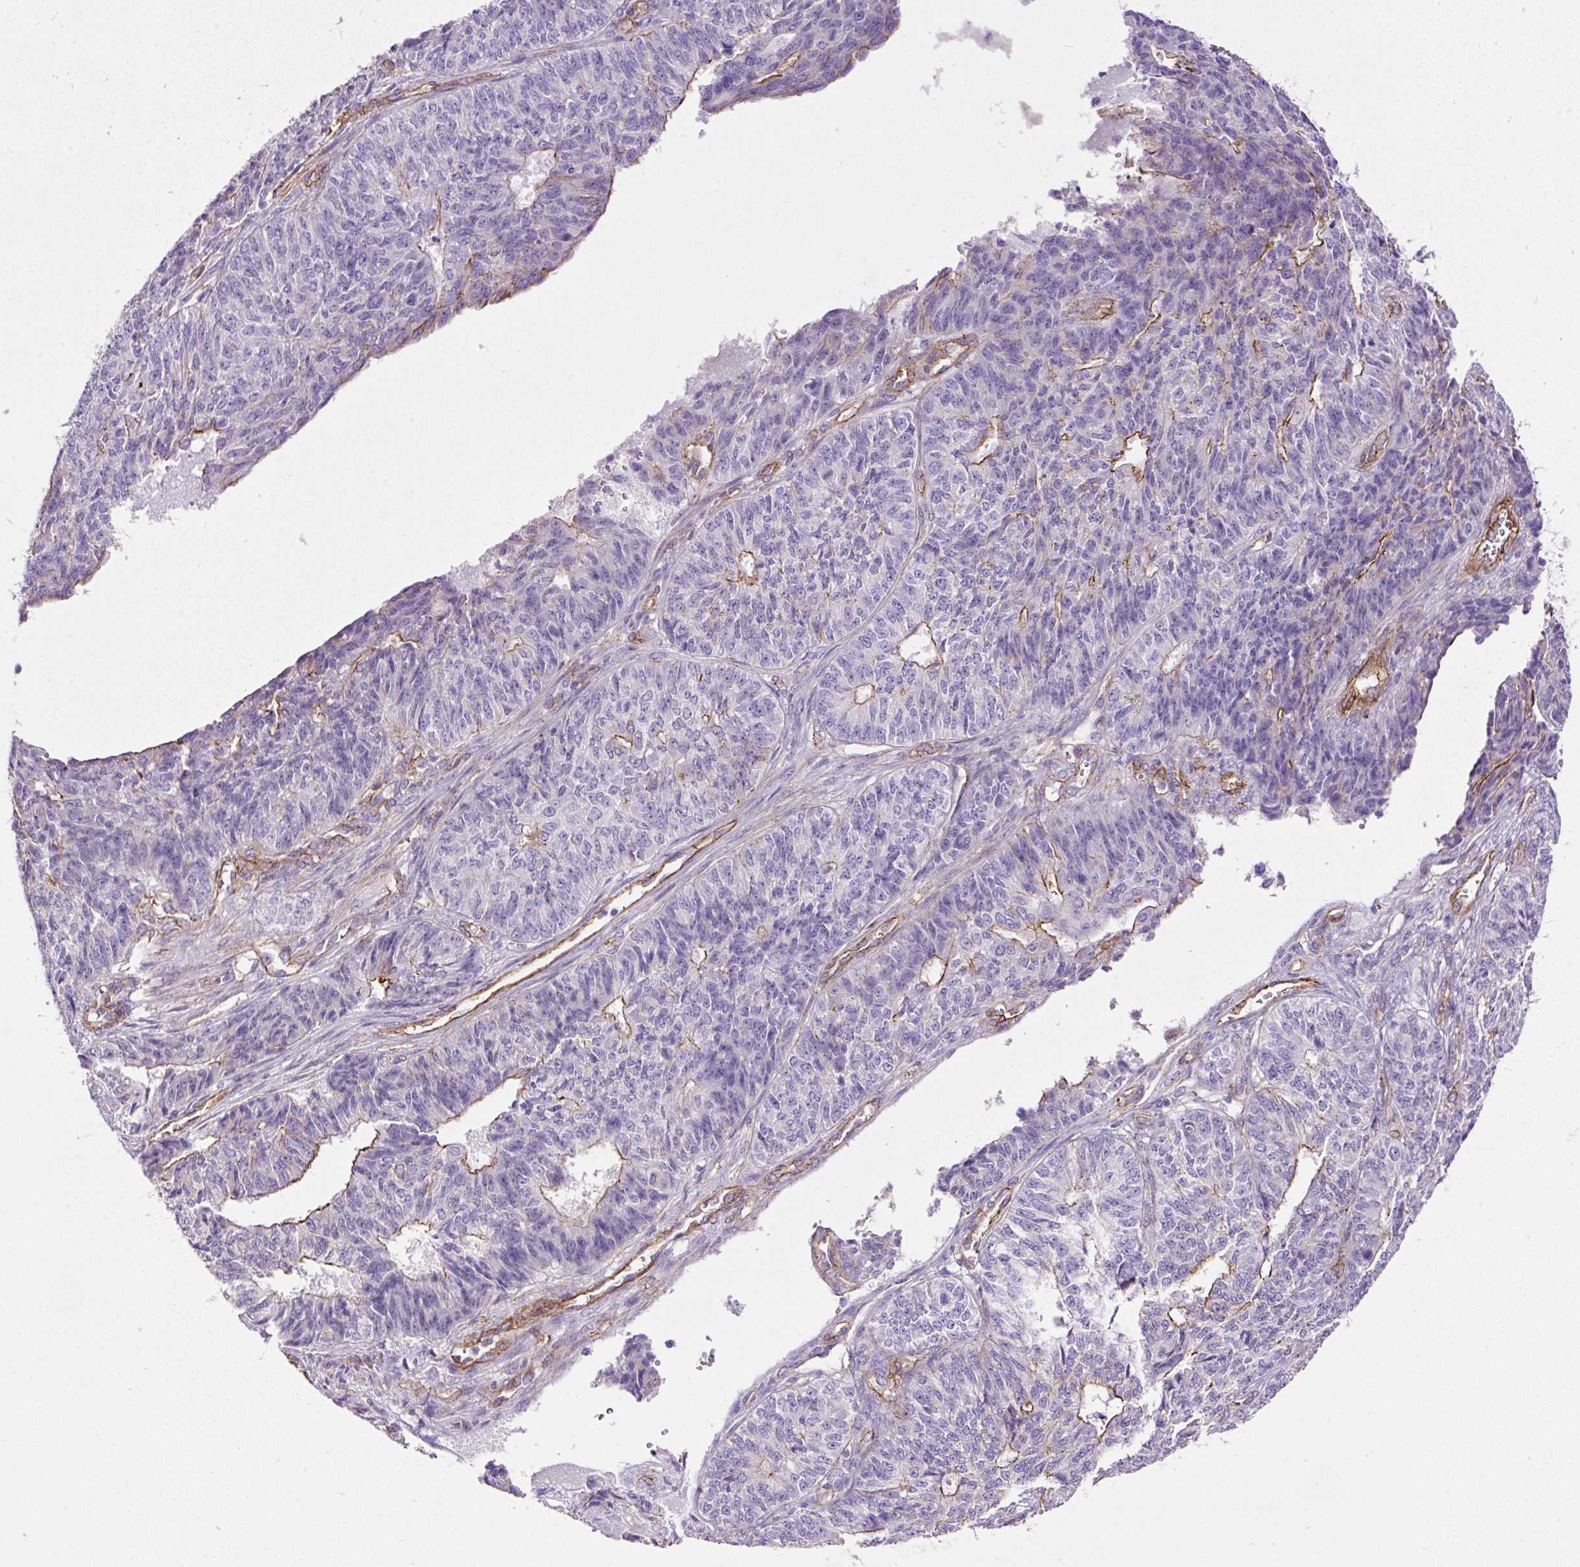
{"staining": {"intensity": "weak", "quantity": "<25%", "location": "cytoplasmic/membranous"}, "tissue": "endometrial cancer", "cell_type": "Tumor cells", "image_type": "cancer", "snomed": [{"axis": "morphology", "description": "Adenocarcinoma, NOS"}, {"axis": "topography", "description": "Endometrium"}], "caption": "A photomicrograph of endometrial adenocarcinoma stained for a protein shows no brown staining in tumor cells.", "gene": "MAGEB16", "patient": {"sex": "female", "age": 32}}